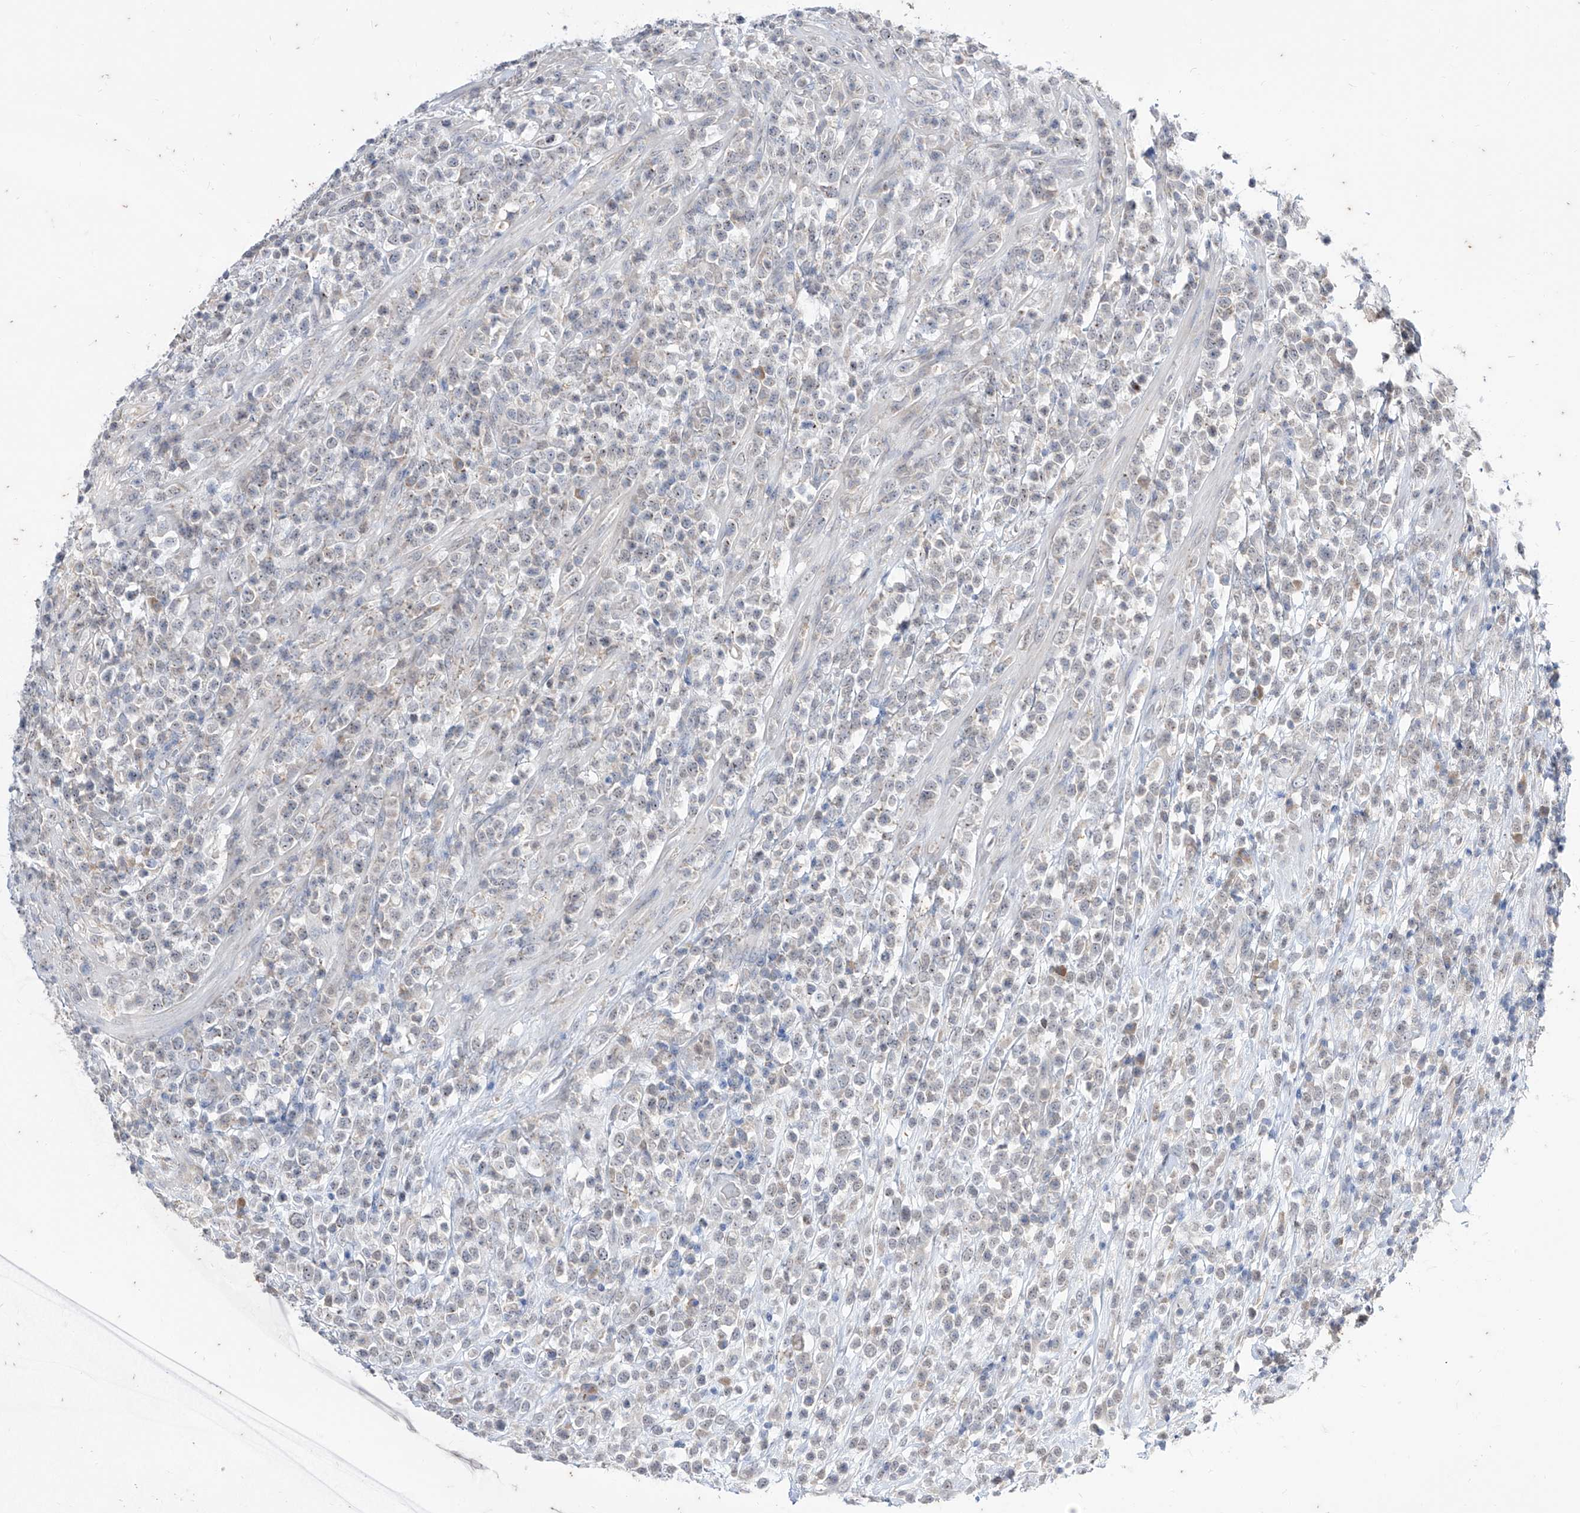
{"staining": {"intensity": "negative", "quantity": "none", "location": "none"}, "tissue": "lymphoma", "cell_type": "Tumor cells", "image_type": "cancer", "snomed": [{"axis": "morphology", "description": "Malignant lymphoma, non-Hodgkin's type, High grade"}, {"axis": "topography", "description": "Colon"}], "caption": "An image of human high-grade malignant lymphoma, non-Hodgkin's type is negative for staining in tumor cells.", "gene": "BROX", "patient": {"sex": "female", "age": 53}}